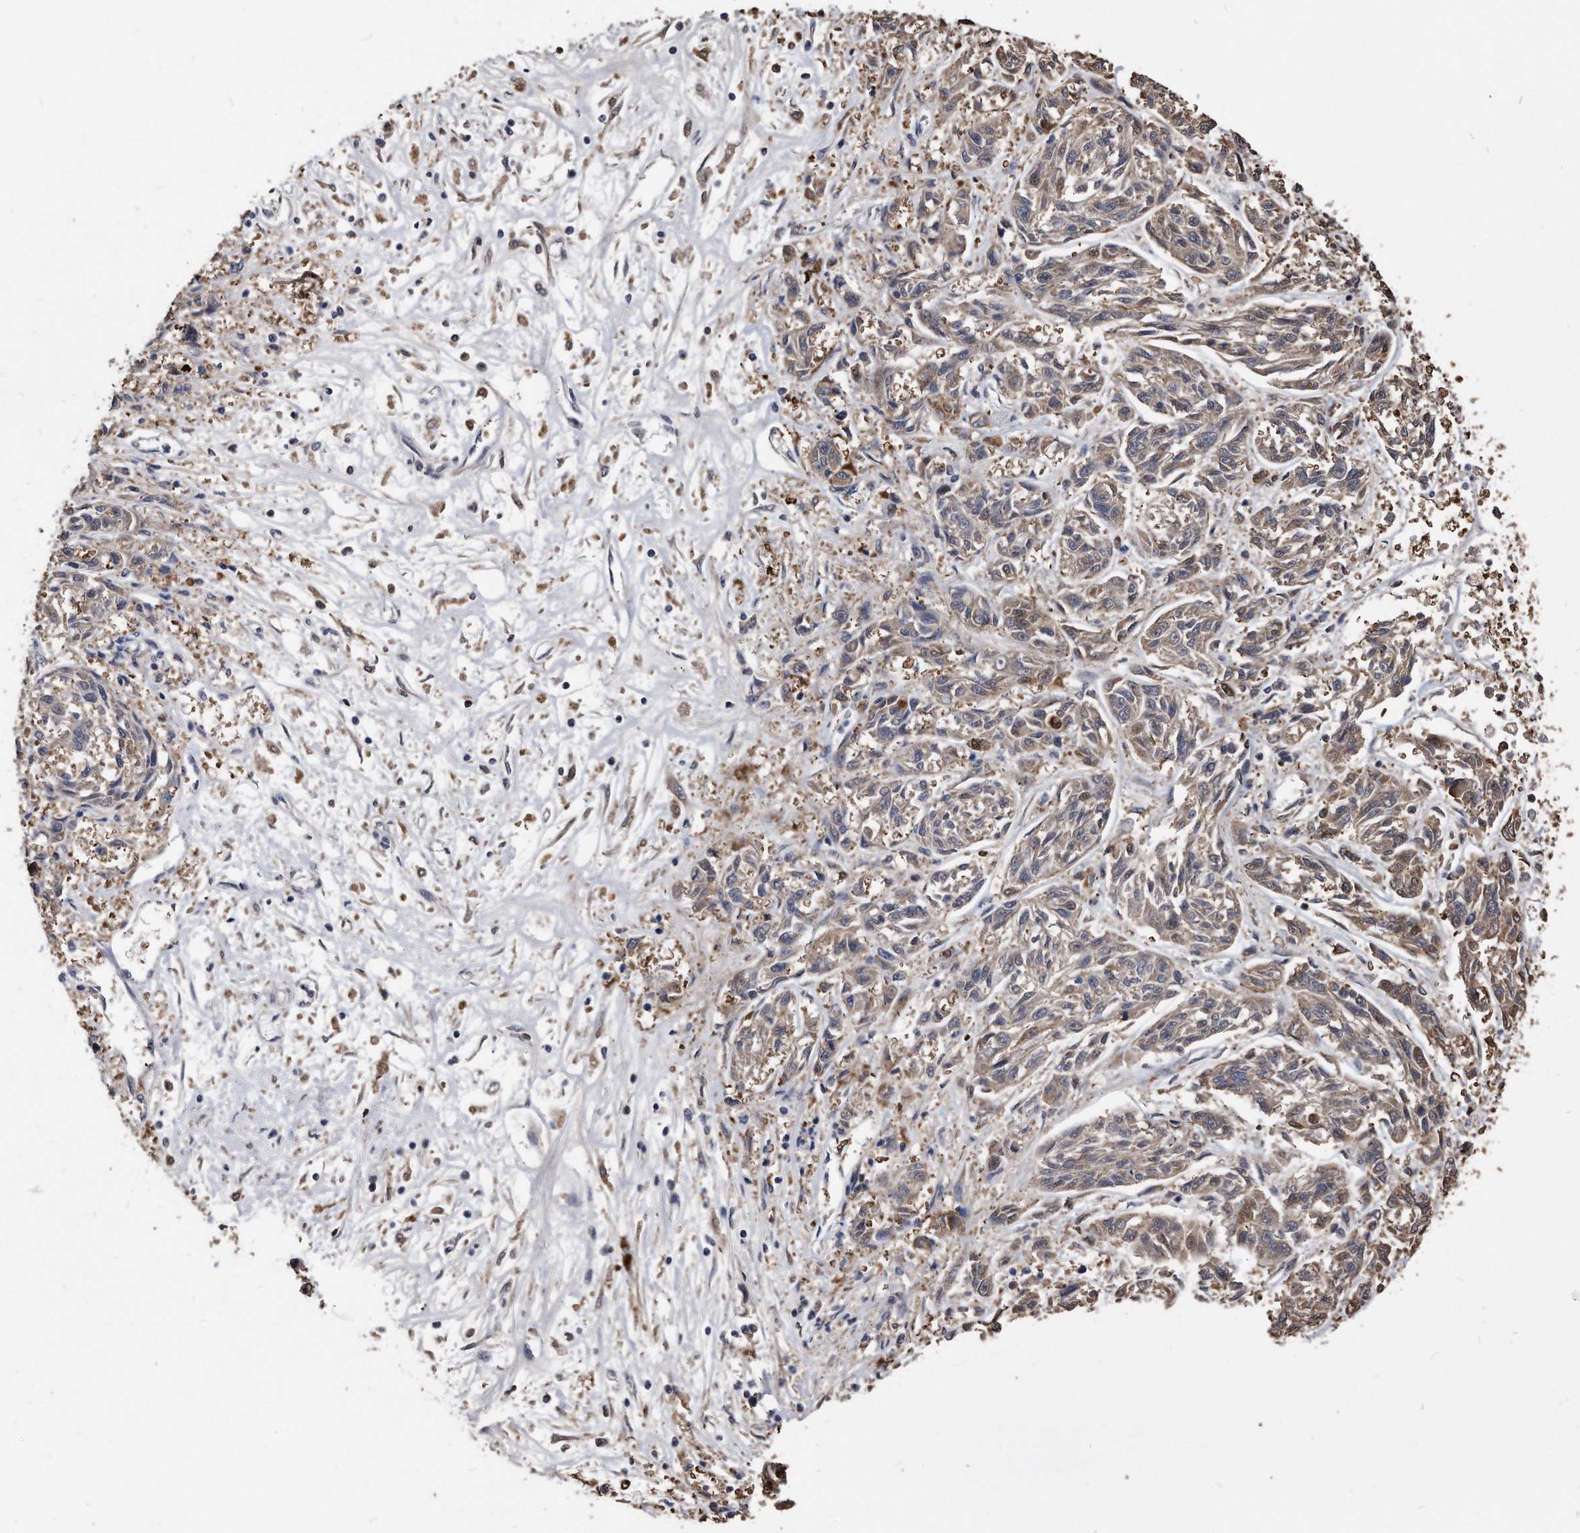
{"staining": {"intensity": "moderate", "quantity": ">75%", "location": "cytoplasmic/membranous"}, "tissue": "melanoma", "cell_type": "Tumor cells", "image_type": "cancer", "snomed": [{"axis": "morphology", "description": "Malignant melanoma, NOS"}, {"axis": "topography", "description": "Skin"}], "caption": "IHC micrograph of neoplastic tissue: human melanoma stained using immunohistochemistry demonstrates medium levels of moderate protein expression localized specifically in the cytoplasmic/membranous of tumor cells, appearing as a cytoplasmic/membranous brown color.", "gene": "IL20RA", "patient": {"sex": "male", "age": 53}}